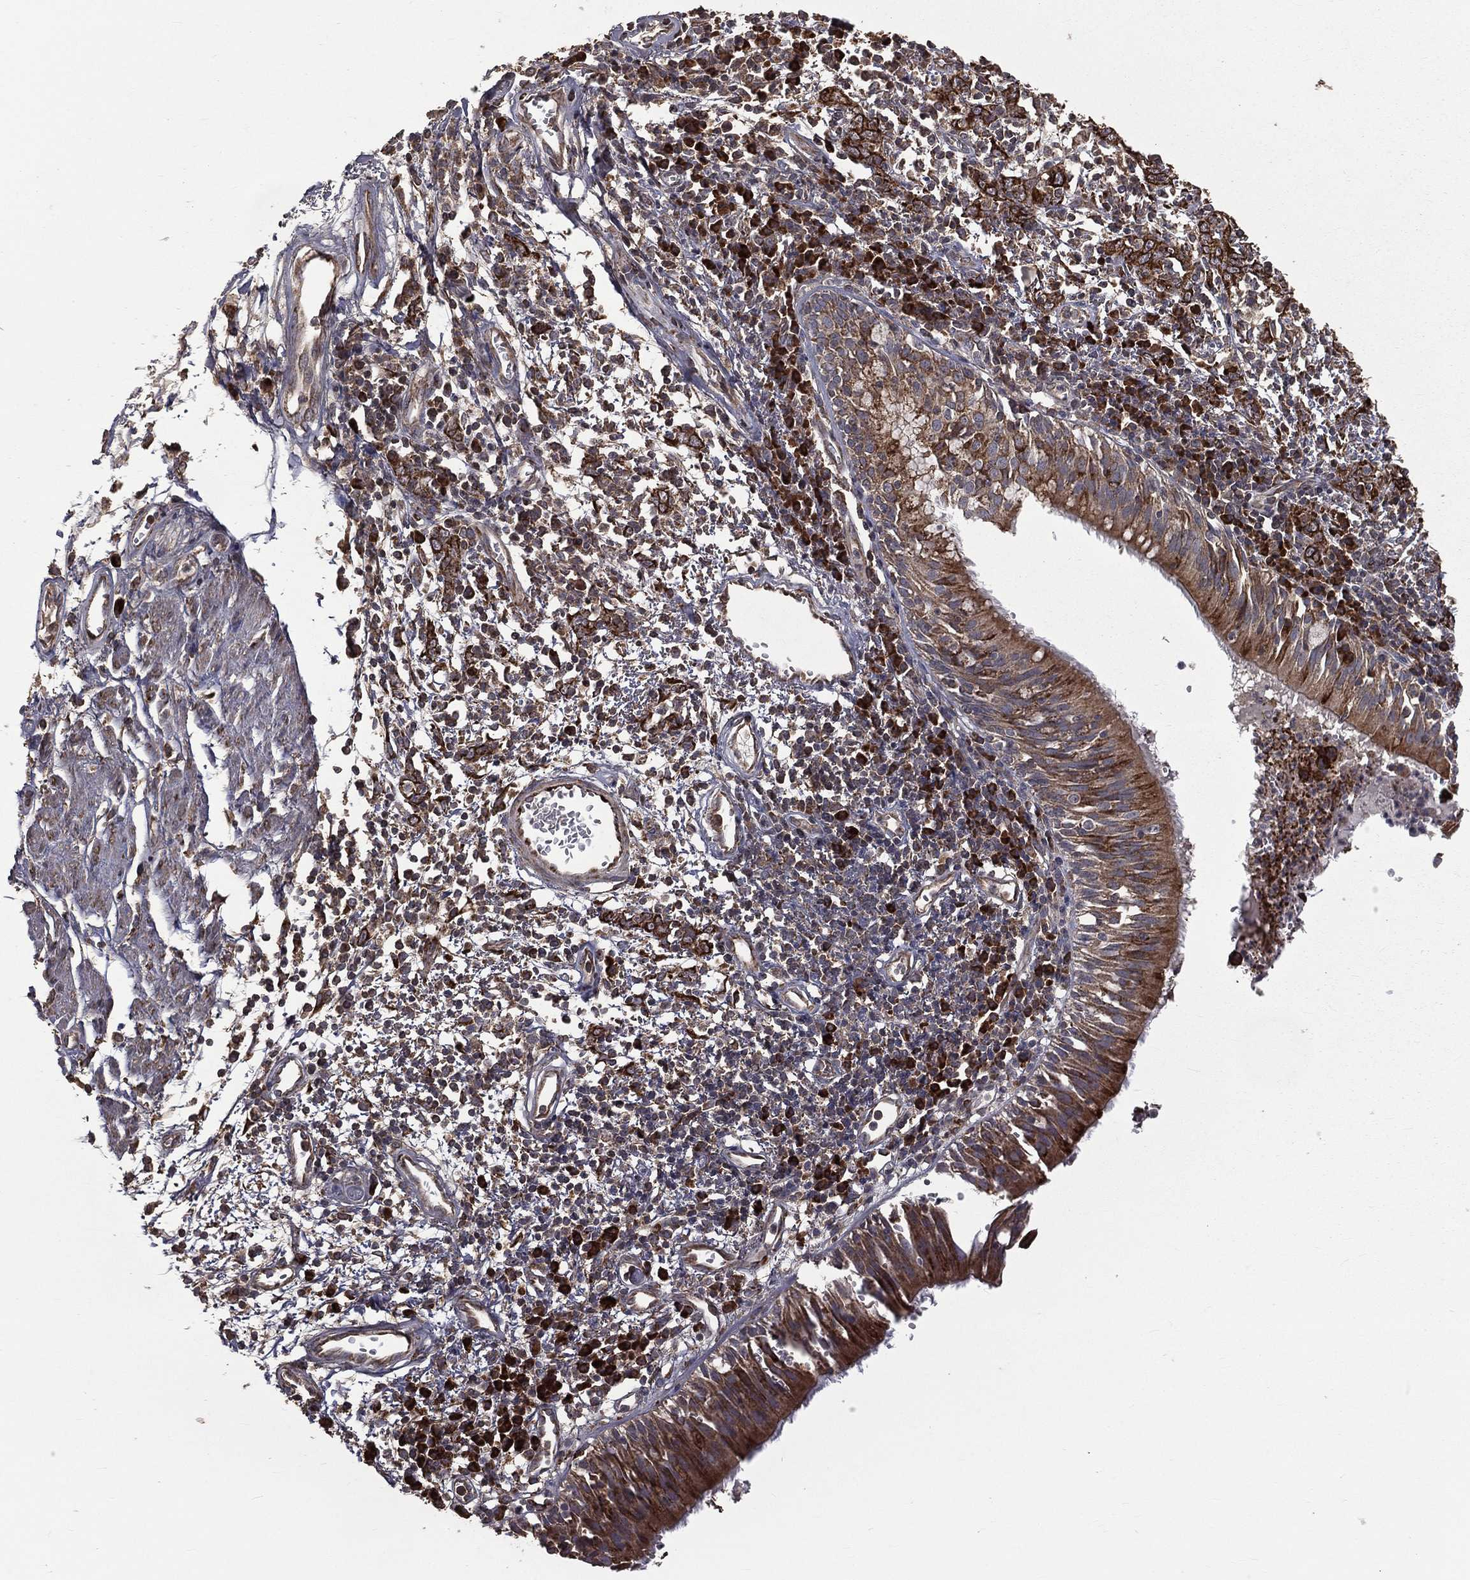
{"staining": {"intensity": "moderate", "quantity": ">75%", "location": "cytoplasmic/membranous"}, "tissue": "bronchus", "cell_type": "Respiratory epithelial cells", "image_type": "normal", "snomed": [{"axis": "morphology", "description": "Normal tissue, NOS"}, {"axis": "morphology", "description": "Squamous cell carcinoma, NOS"}, {"axis": "topography", "description": "Cartilage tissue"}, {"axis": "topography", "description": "Bronchus"}, {"axis": "topography", "description": "Lung"}], "caption": "This is a micrograph of IHC staining of unremarkable bronchus, which shows moderate expression in the cytoplasmic/membranous of respiratory epithelial cells.", "gene": "OLFML1", "patient": {"sex": "male", "age": 66}}